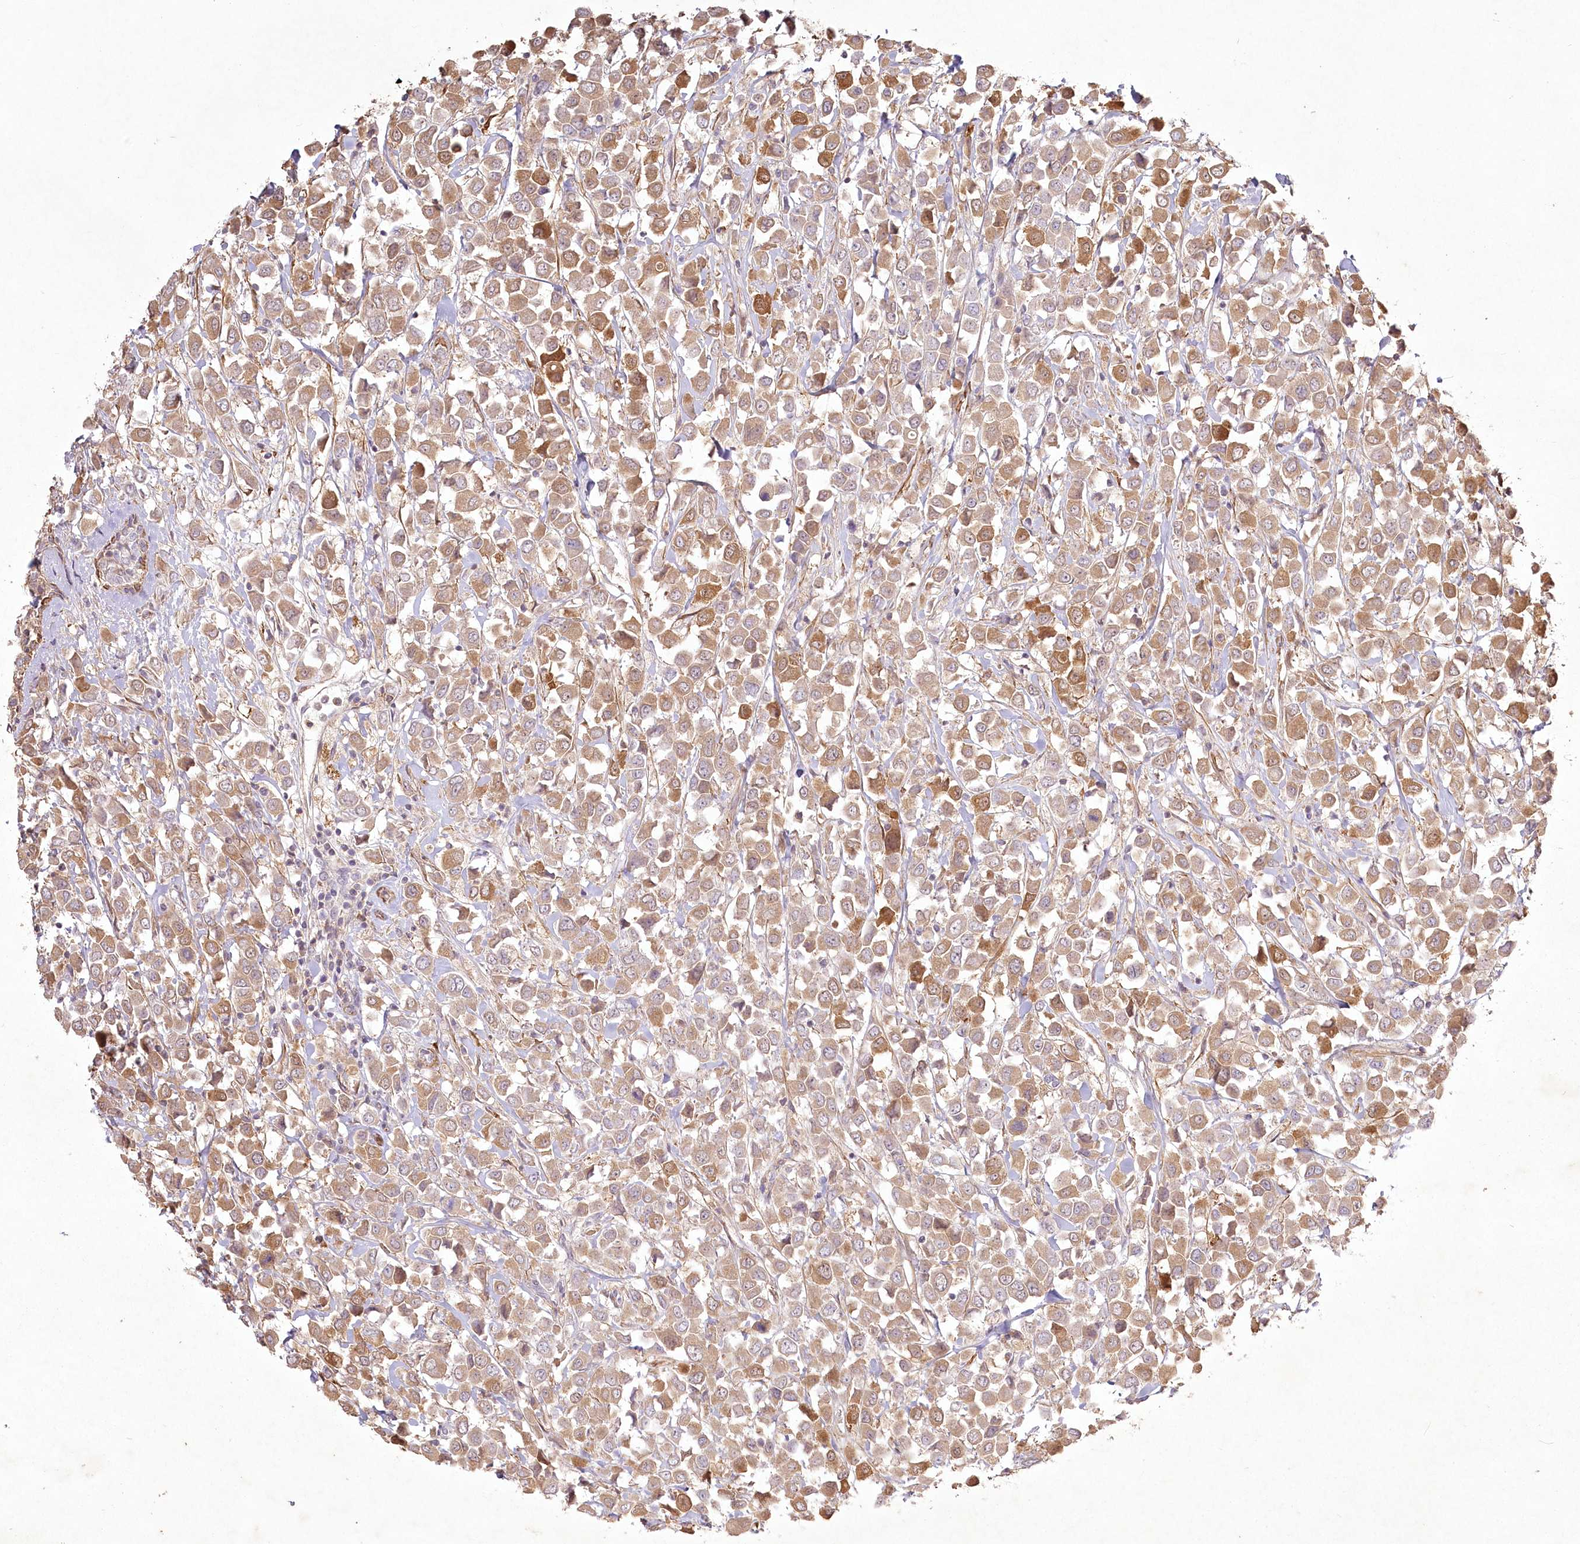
{"staining": {"intensity": "moderate", "quantity": ">75%", "location": "cytoplasmic/membranous"}, "tissue": "breast cancer", "cell_type": "Tumor cells", "image_type": "cancer", "snomed": [{"axis": "morphology", "description": "Duct carcinoma"}, {"axis": "topography", "description": "Breast"}], "caption": "Breast cancer (infiltrating ductal carcinoma) stained for a protein (brown) exhibits moderate cytoplasmic/membranous positive expression in approximately >75% of tumor cells.", "gene": "INPP4B", "patient": {"sex": "female", "age": 61}}